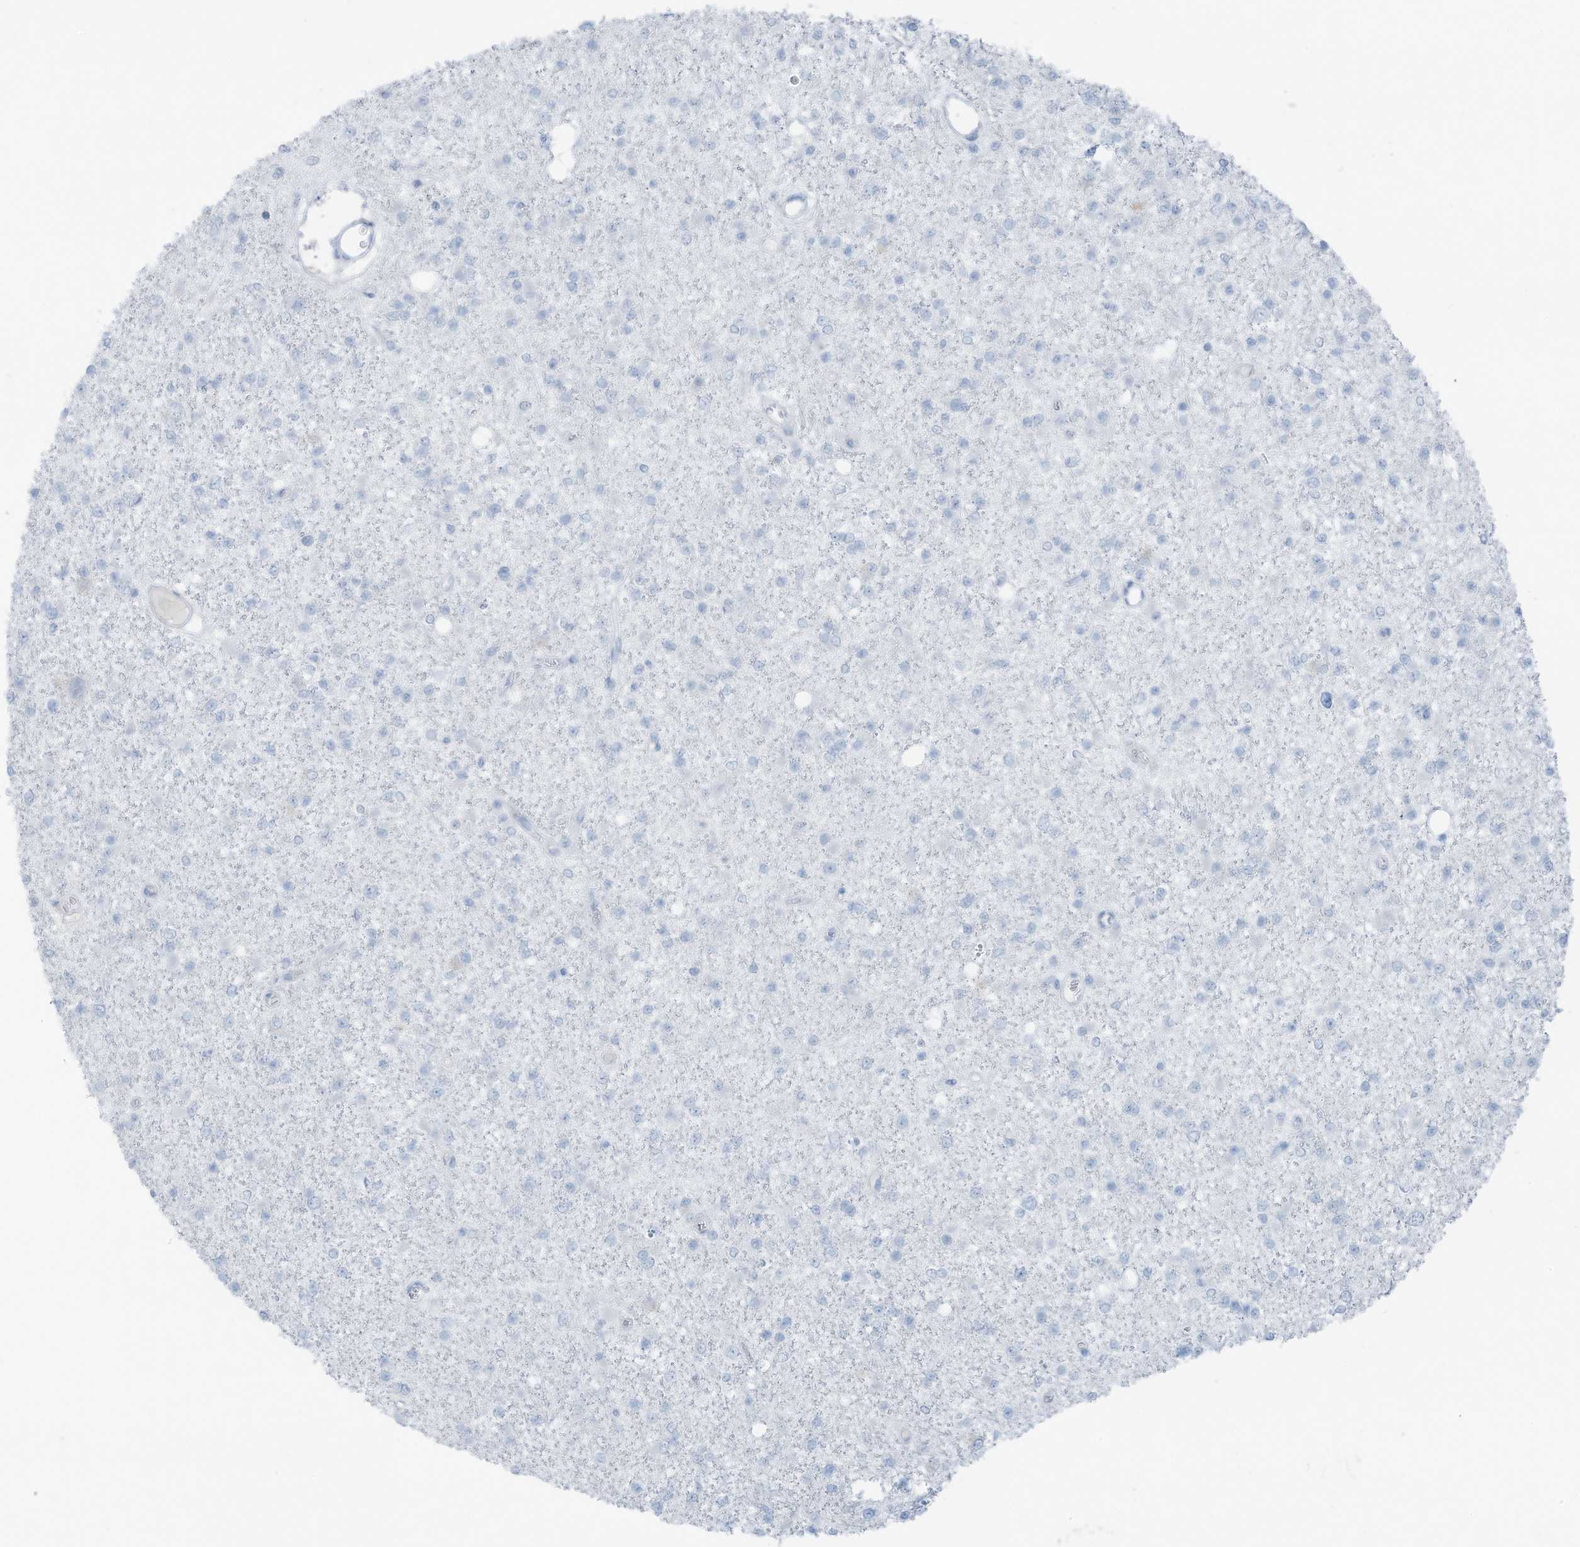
{"staining": {"intensity": "negative", "quantity": "none", "location": "none"}, "tissue": "glioma", "cell_type": "Tumor cells", "image_type": "cancer", "snomed": [{"axis": "morphology", "description": "Glioma, malignant, Low grade"}, {"axis": "topography", "description": "Brain"}], "caption": "DAB immunohistochemical staining of human low-grade glioma (malignant) shows no significant staining in tumor cells.", "gene": "SLC25A43", "patient": {"sex": "female", "age": 22}}